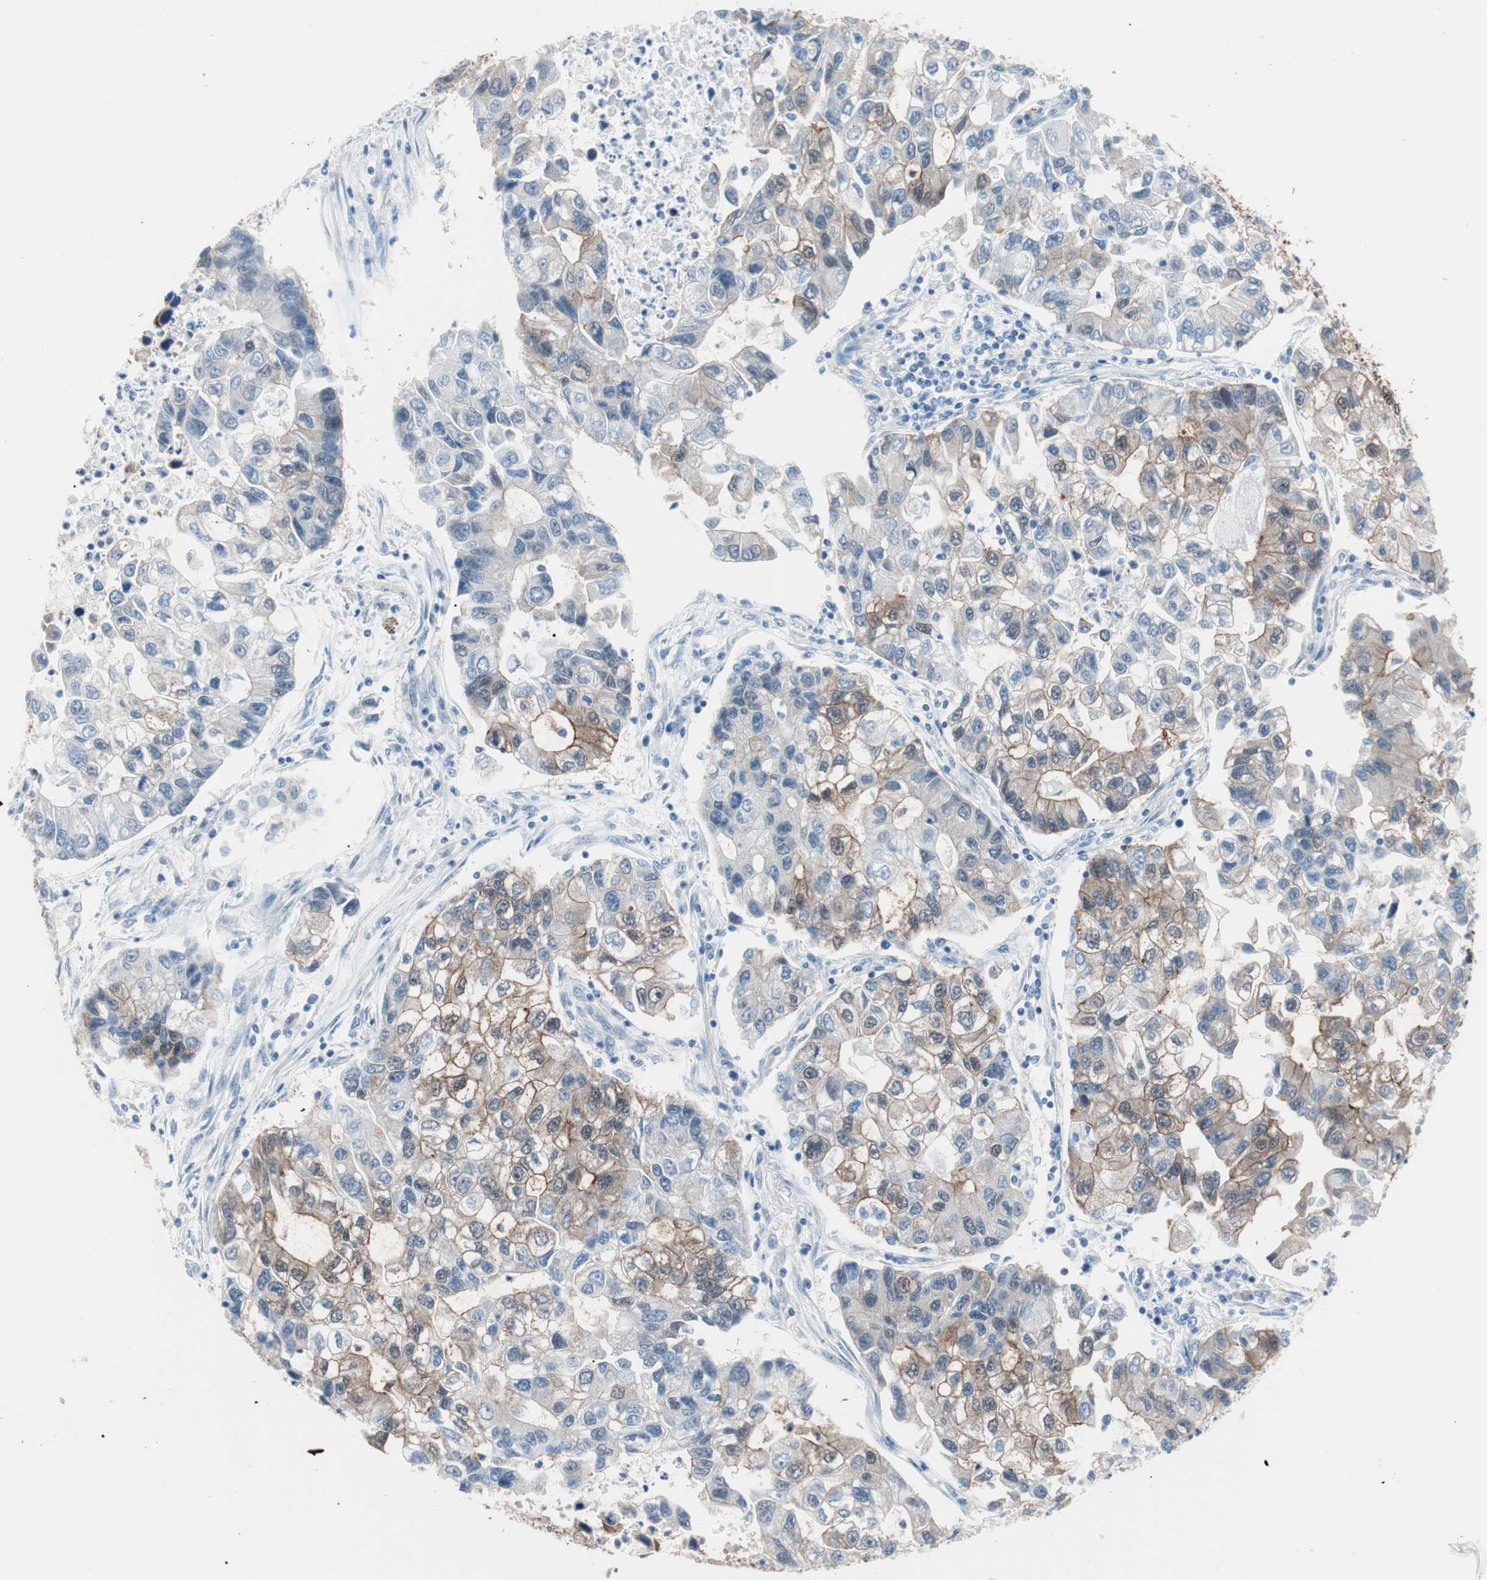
{"staining": {"intensity": "moderate", "quantity": "25%-75%", "location": "cytoplasmic/membranous"}, "tissue": "lung cancer", "cell_type": "Tumor cells", "image_type": "cancer", "snomed": [{"axis": "morphology", "description": "Adenocarcinoma, NOS"}, {"axis": "topography", "description": "Lung"}], "caption": "The immunohistochemical stain highlights moderate cytoplasmic/membranous expression in tumor cells of lung cancer tissue. (DAB = brown stain, brightfield microscopy at high magnification).", "gene": "VIL1", "patient": {"sex": "female", "age": 51}}